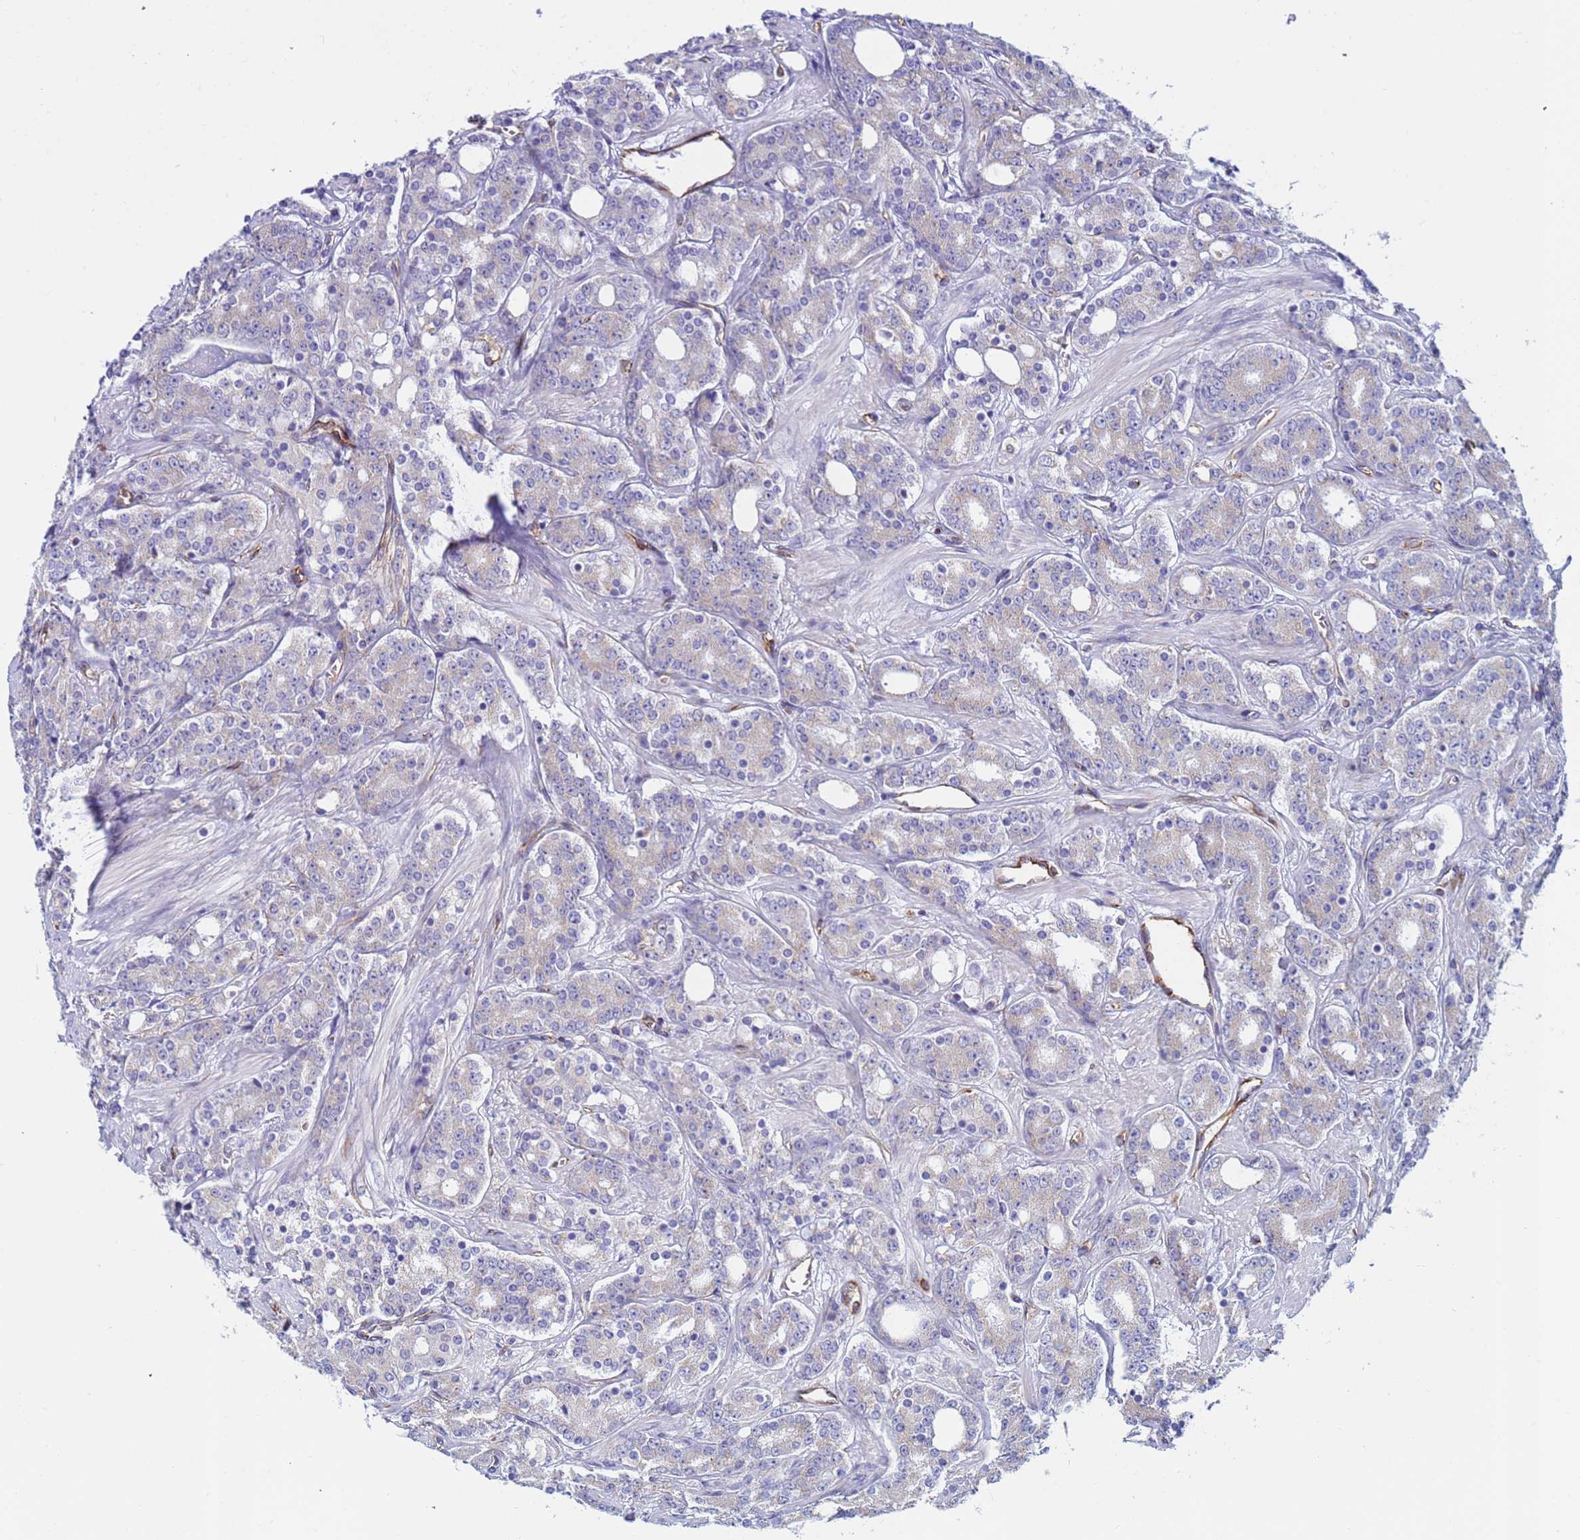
{"staining": {"intensity": "weak", "quantity": "<25%", "location": "cytoplasmic/membranous"}, "tissue": "prostate cancer", "cell_type": "Tumor cells", "image_type": "cancer", "snomed": [{"axis": "morphology", "description": "Adenocarcinoma, High grade"}, {"axis": "topography", "description": "Prostate"}], "caption": "DAB (3,3'-diaminobenzidine) immunohistochemical staining of prostate cancer exhibits no significant positivity in tumor cells. Brightfield microscopy of IHC stained with DAB (brown) and hematoxylin (blue), captured at high magnification.", "gene": "UBXN2B", "patient": {"sex": "male", "age": 62}}